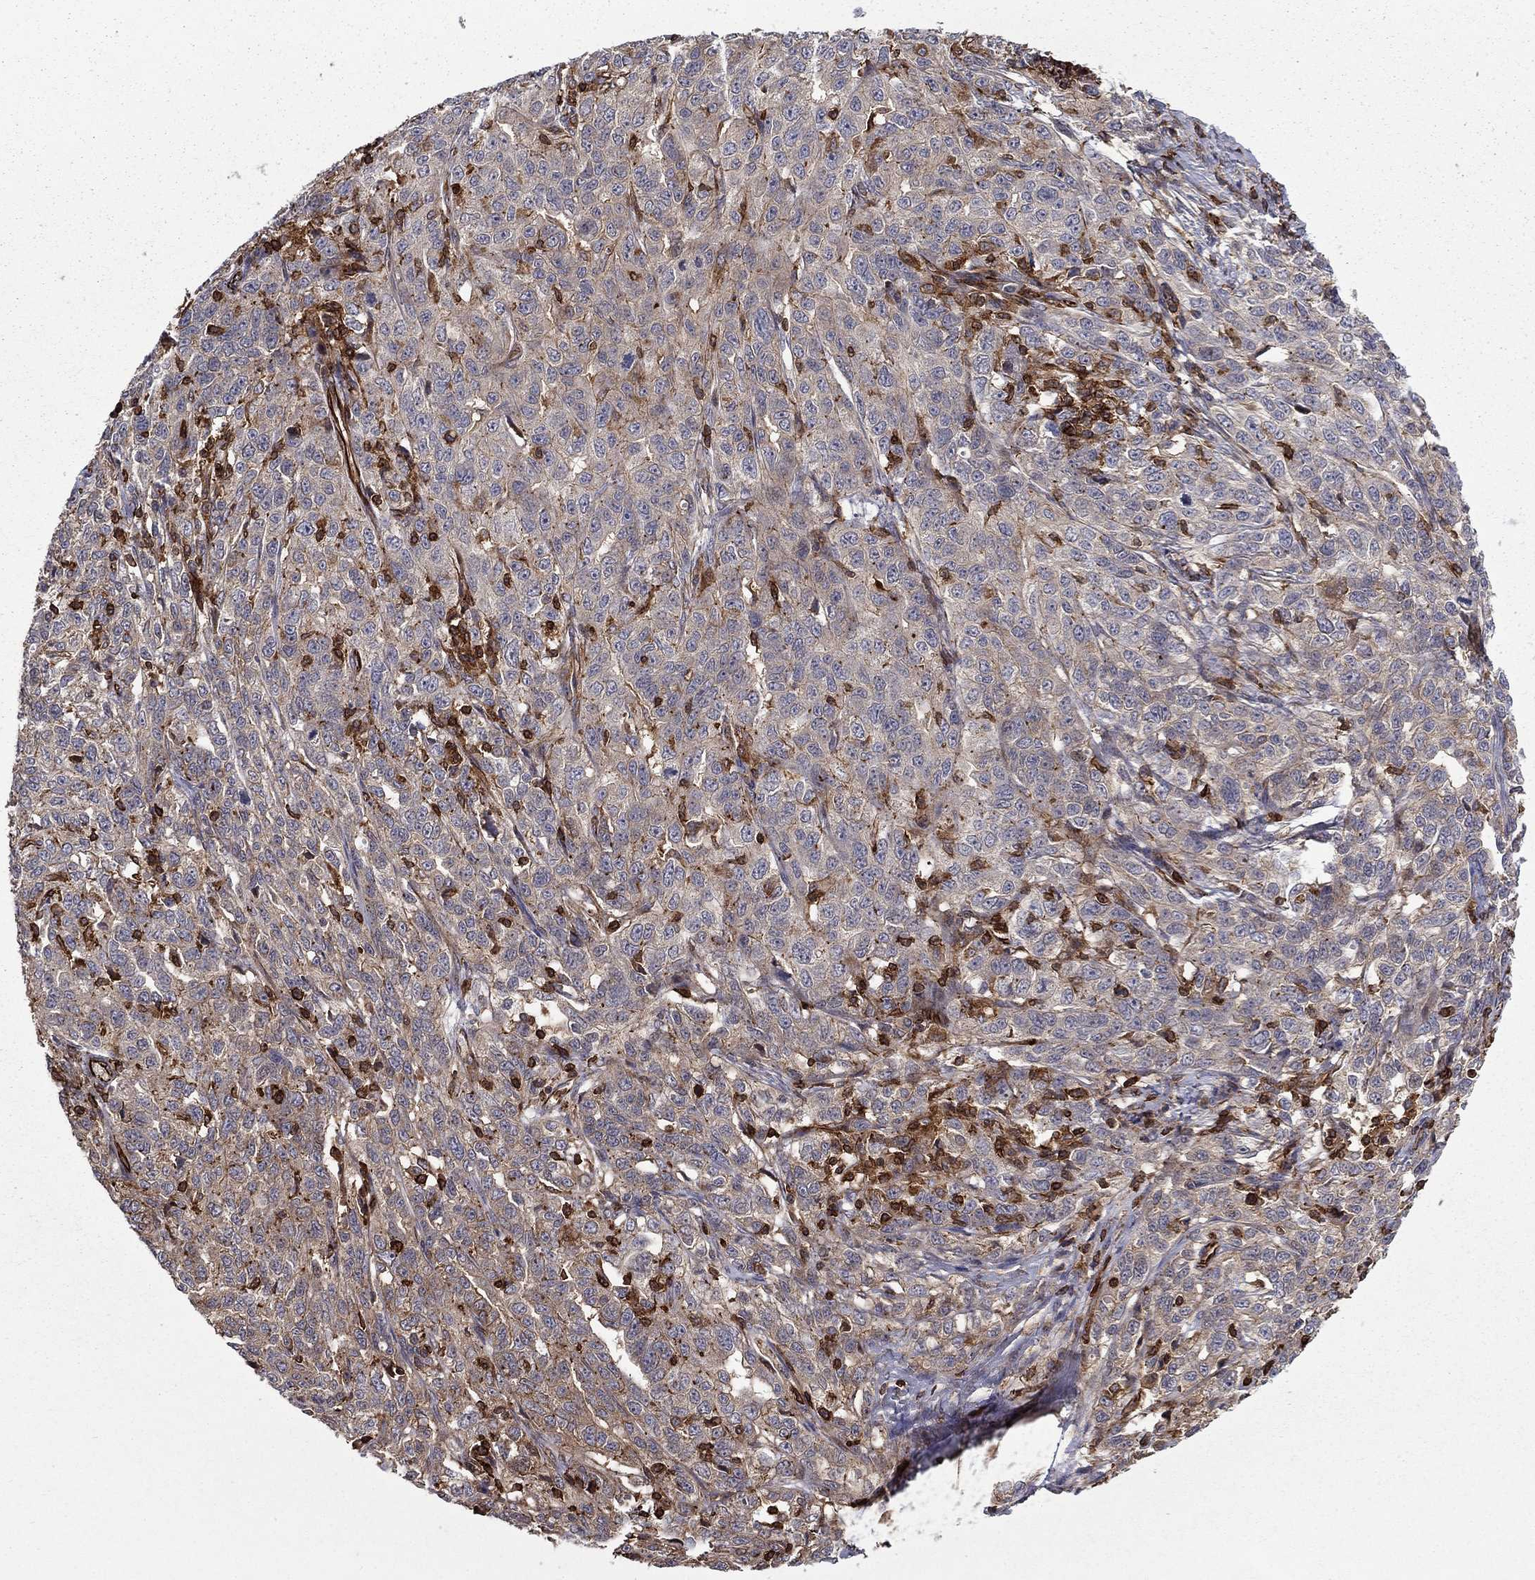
{"staining": {"intensity": "weak", "quantity": "25%-75%", "location": "cytoplasmic/membranous"}, "tissue": "ovarian cancer", "cell_type": "Tumor cells", "image_type": "cancer", "snomed": [{"axis": "morphology", "description": "Cystadenocarcinoma, serous, NOS"}, {"axis": "topography", "description": "Ovary"}], "caption": "Ovarian serous cystadenocarcinoma was stained to show a protein in brown. There is low levels of weak cytoplasmic/membranous positivity in approximately 25%-75% of tumor cells.", "gene": "ADM", "patient": {"sex": "female", "age": 71}}